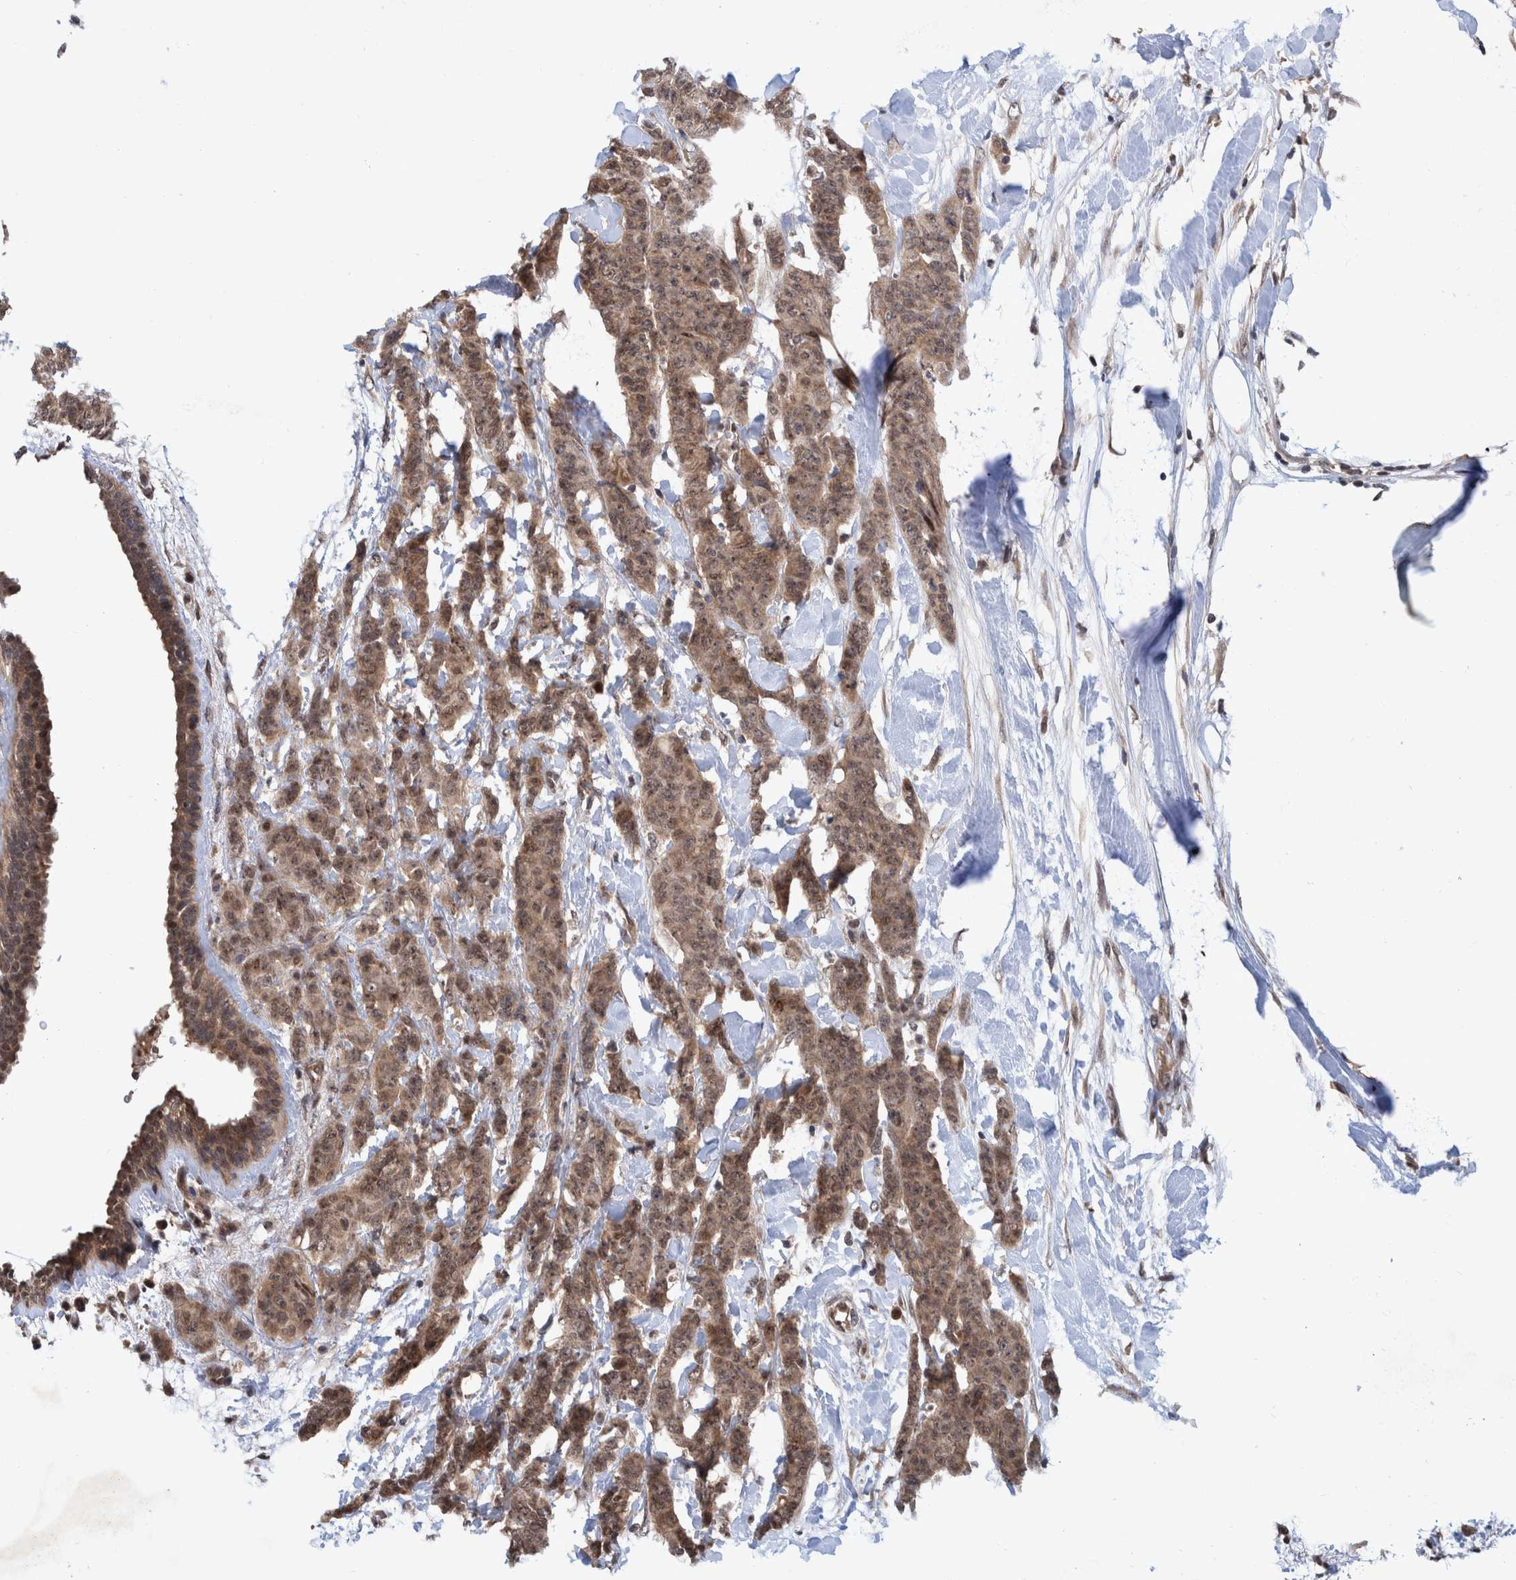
{"staining": {"intensity": "moderate", "quantity": ">75%", "location": "cytoplasmic/membranous,nuclear"}, "tissue": "breast cancer", "cell_type": "Tumor cells", "image_type": "cancer", "snomed": [{"axis": "morphology", "description": "Normal tissue, NOS"}, {"axis": "morphology", "description": "Duct carcinoma"}, {"axis": "topography", "description": "Breast"}], "caption": "Breast invasive ductal carcinoma stained with a protein marker exhibits moderate staining in tumor cells.", "gene": "PLPBP", "patient": {"sex": "female", "age": 40}}